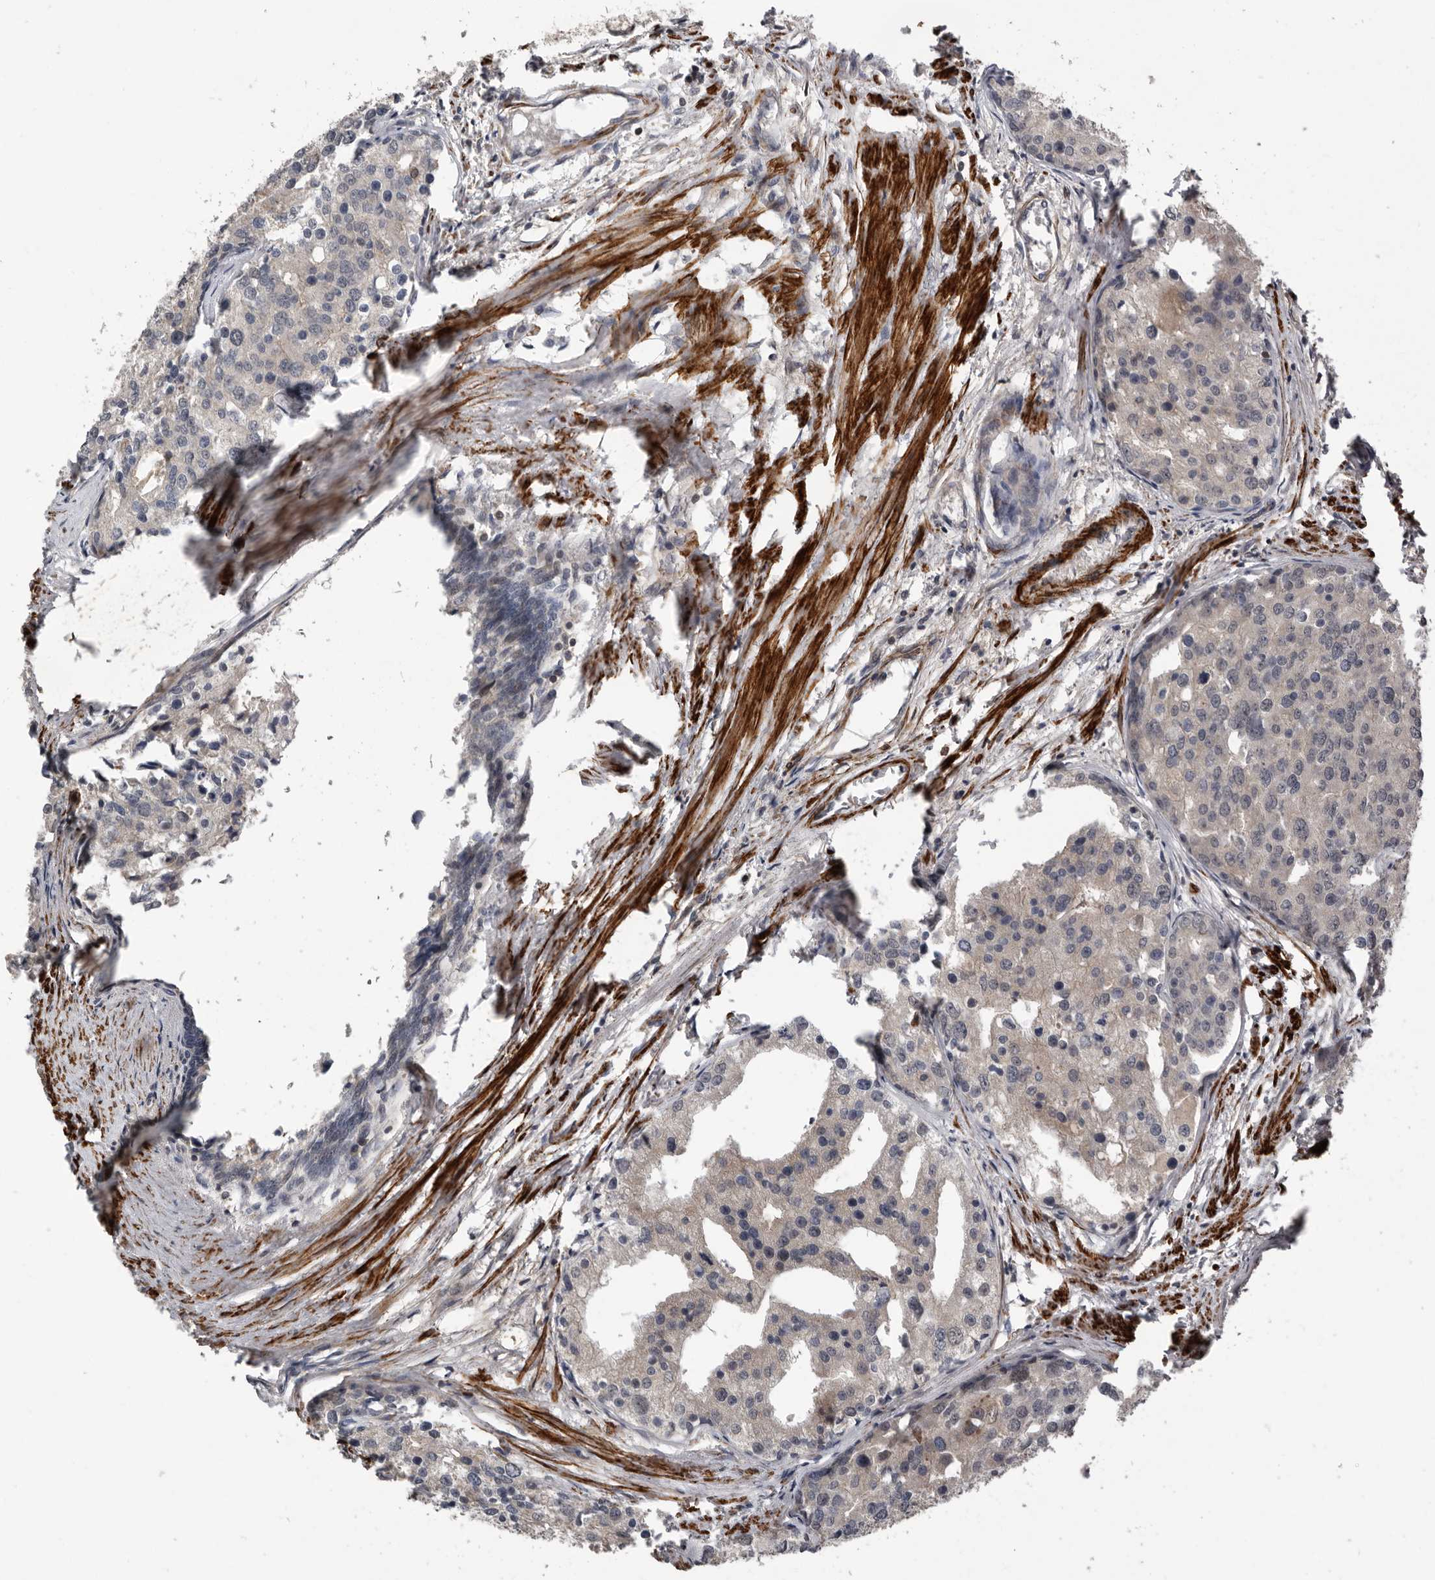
{"staining": {"intensity": "weak", "quantity": "<25%", "location": "cytoplasmic/membranous"}, "tissue": "prostate cancer", "cell_type": "Tumor cells", "image_type": "cancer", "snomed": [{"axis": "morphology", "description": "Adenocarcinoma, High grade"}, {"axis": "topography", "description": "Prostate"}], "caption": "Protein analysis of high-grade adenocarcinoma (prostate) shows no significant staining in tumor cells.", "gene": "FGFR4", "patient": {"sex": "male", "age": 50}}